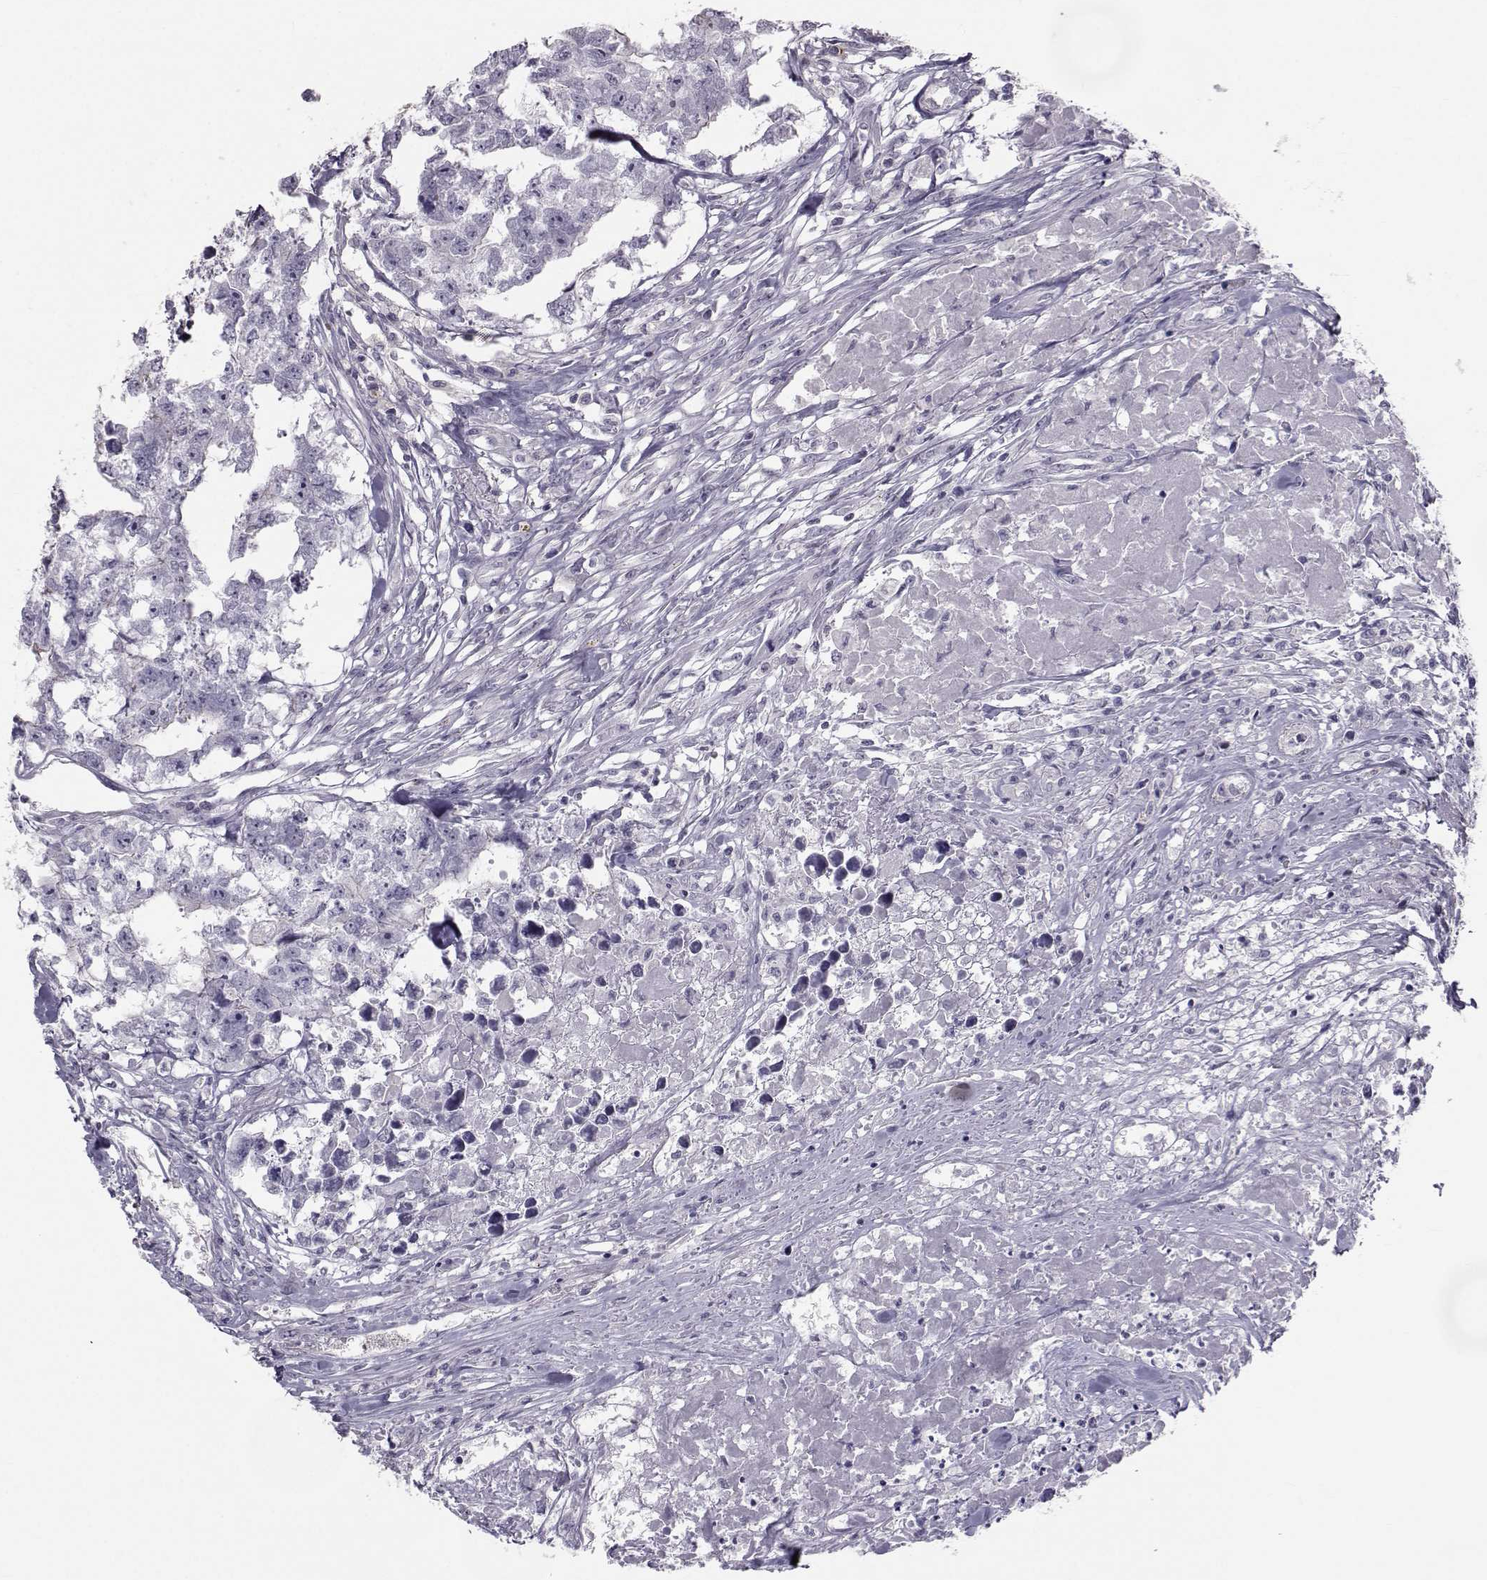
{"staining": {"intensity": "negative", "quantity": "none", "location": "none"}, "tissue": "testis cancer", "cell_type": "Tumor cells", "image_type": "cancer", "snomed": [{"axis": "morphology", "description": "Carcinoma, Embryonal, NOS"}, {"axis": "morphology", "description": "Teratoma, malignant, NOS"}, {"axis": "topography", "description": "Testis"}], "caption": "Tumor cells show no significant expression in testis cancer. (IHC, brightfield microscopy, high magnification).", "gene": "GARIN3", "patient": {"sex": "male", "age": 44}}